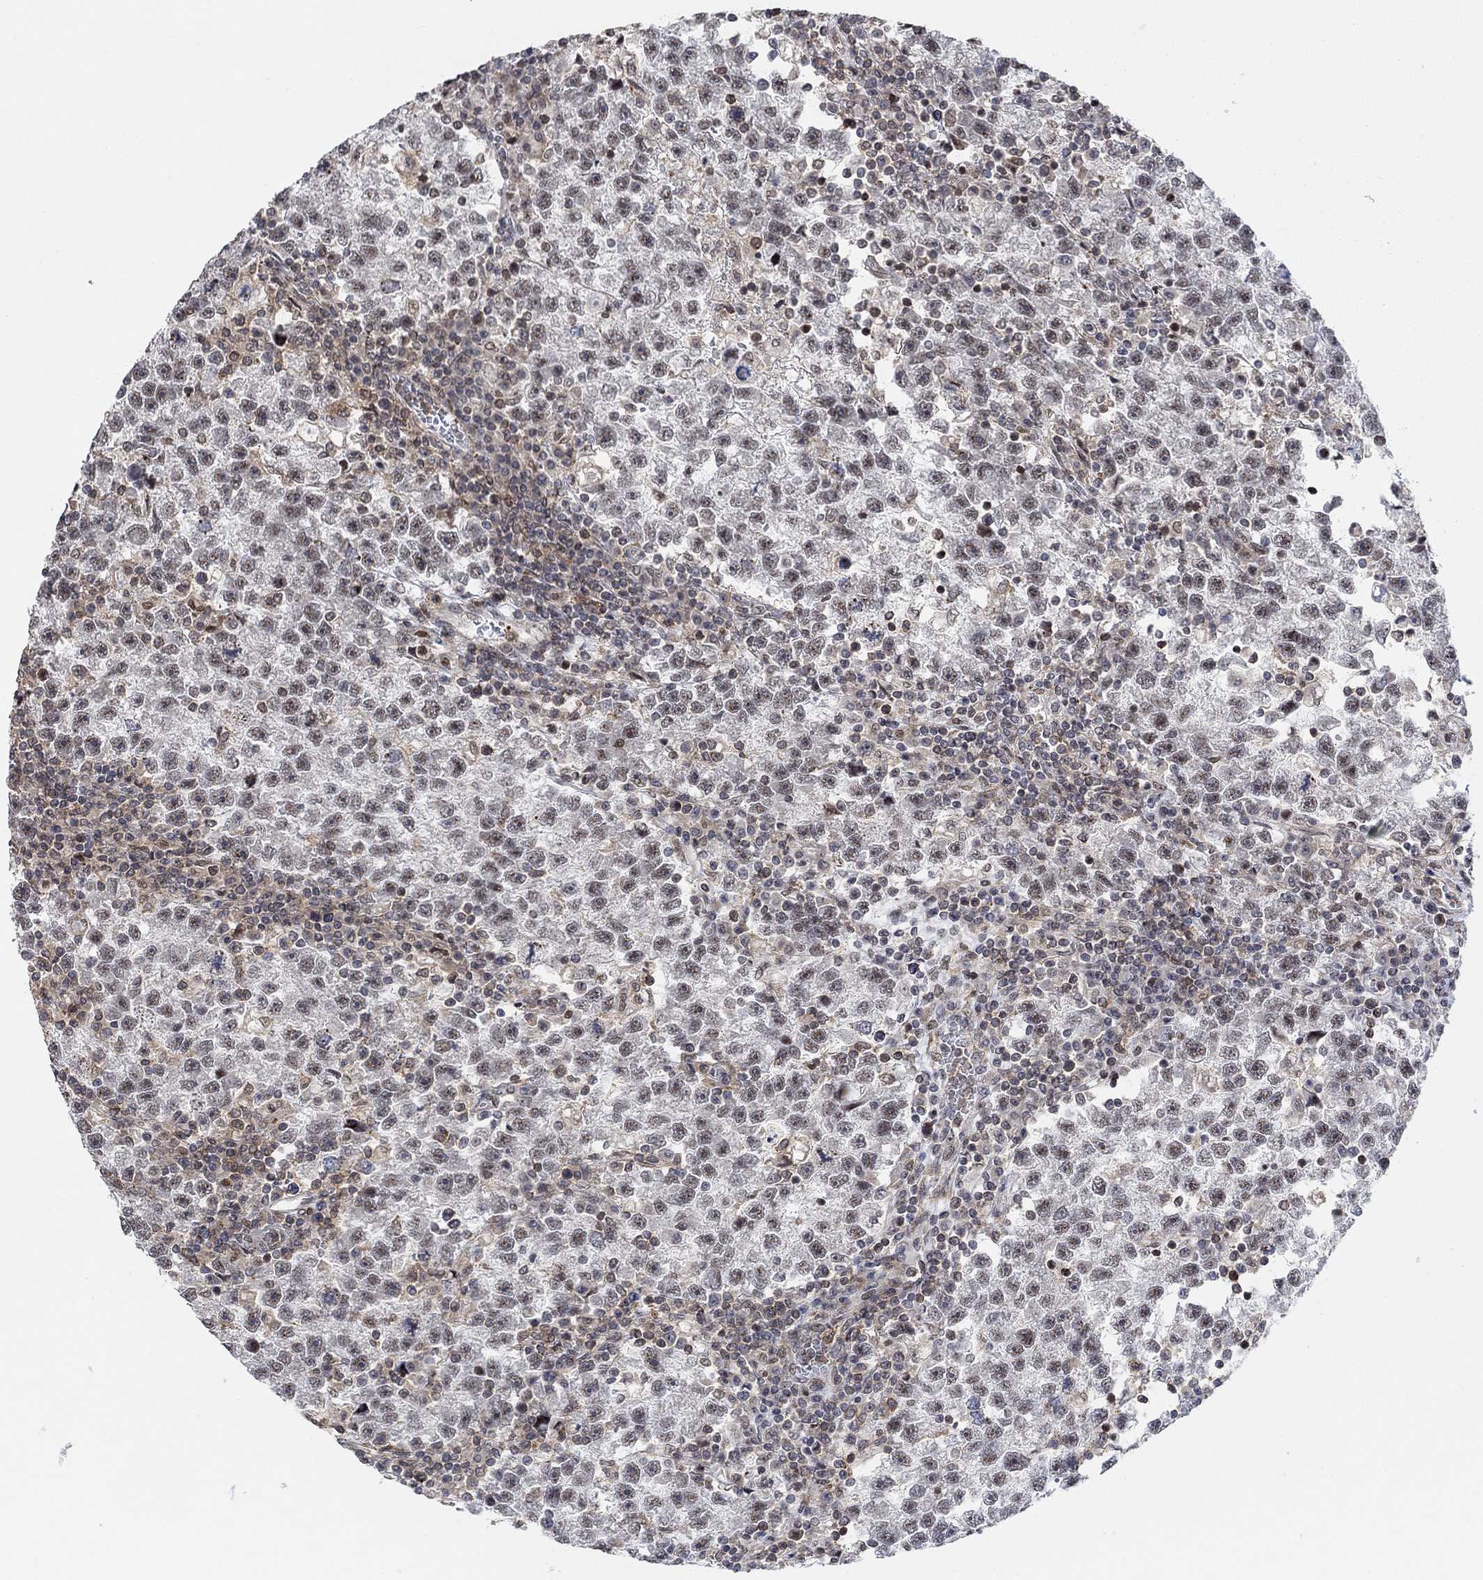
{"staining": {"intensity": "negative", "quantity": "none", "location": "none"}, "tissue": "testis cancer", "cell_type": "Tumor cells", "image_type": "cancer", "snomed": [{"axis": "morphology", "description": "Seminoma, NOS"}, {"axis": "topography", "description": "Testis"}], "caption": "Immunohistochemistry of seminoma (testis) displays no positivity in tumor cells.", "gene": "PWWP2B", "patient": {"sex": "male", "age": 47}}